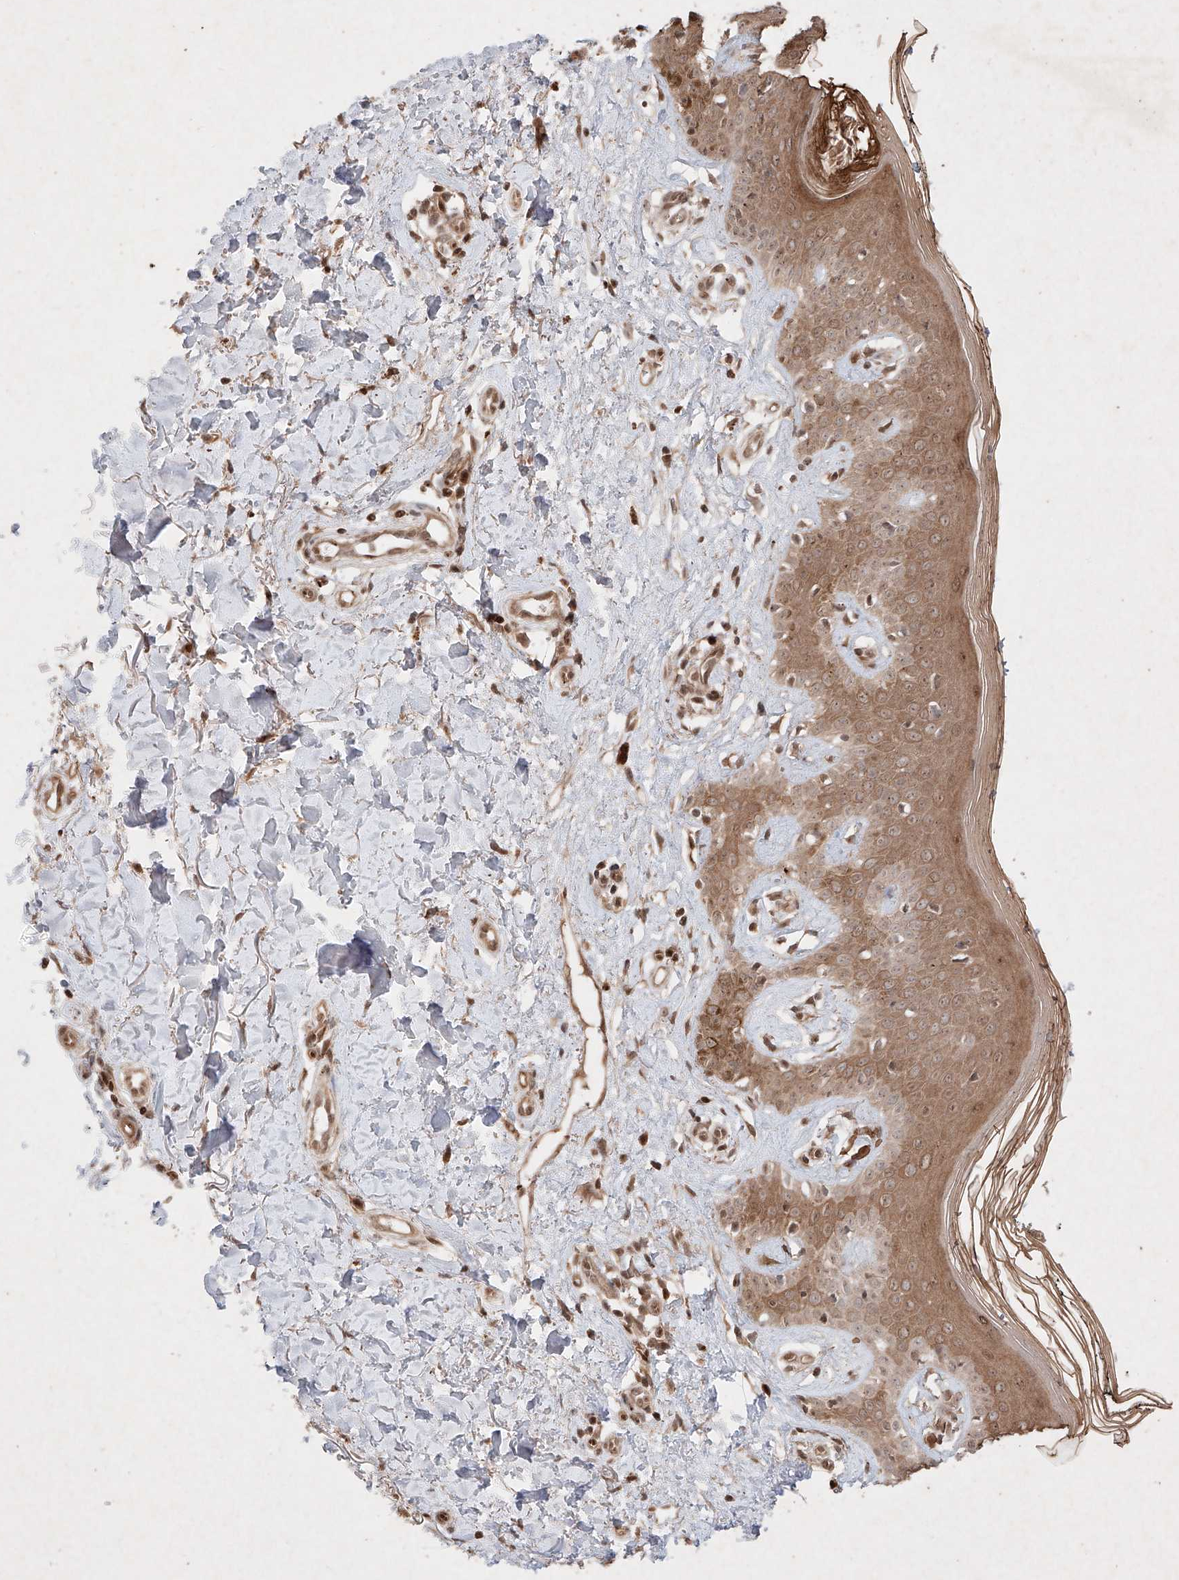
{"staining": {"intensity": "moderate", "quantity": ">75%", "location": "cytoplasmic/membranous,nuclear"}, "tissue": "skin", "cell_type": "Fibroblasts", "image_type": "normal", "snomed": [{"axis": "morphology", "description": "Normal tissue, NOS"}, {"axis": "topography", "description": "Skin"}], "caption": "Fibroblasts exhibit moderate cytoplasmic/membranous,nuclear staining in about >75% of cells in unremarkable skin. The staining was performed using DAB to visualize the protein expression in brown, while the nuclei were stained in blue with hematoxylin (Magnification: 20x).", "gene": "RNF31", "patient": {"sex": "female", "age": 64}}